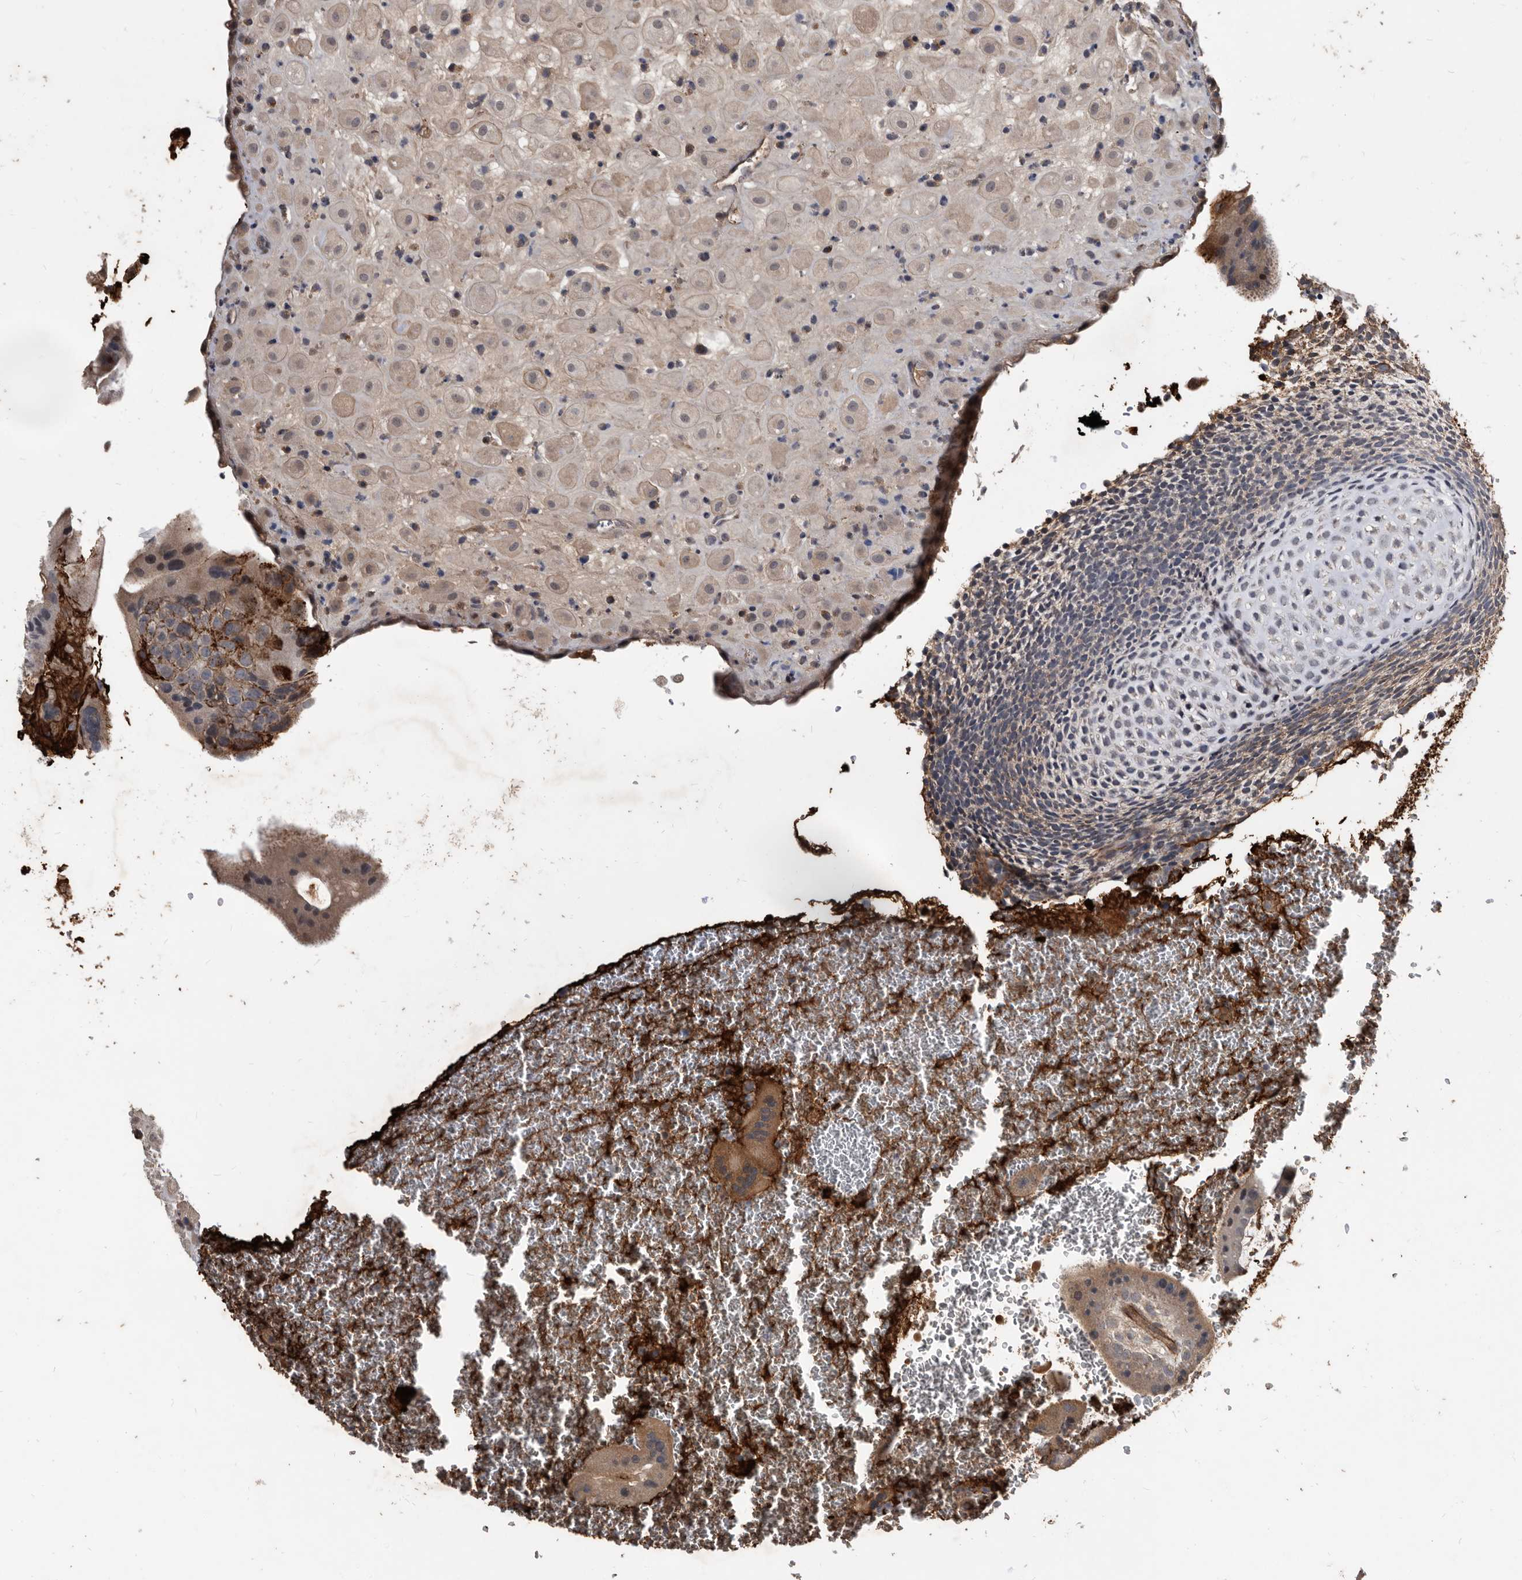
{"staining": {"intensity": "moderate", "quantity": "25%-75%", "location": "cytoplasmic/membranous"}, "tissue": "placenta", "cell_type": "Decidual cells", "image_type": "normal", "snomed": [{"axis": "morphology", "description": "Normal tissue, NOS"}, {"axis": "topography", "description": "Placenta"}], "caption": "This micrograph shows normal placenta stained with immunohistochemistry to label a protein in brown. The cytoplasmic/membranous of decidual cells show moderate positivity for the protein. Nuclei are counter-stained blue.", "gene": "PI15", "patient": {"sex": "female", "age": 35}}